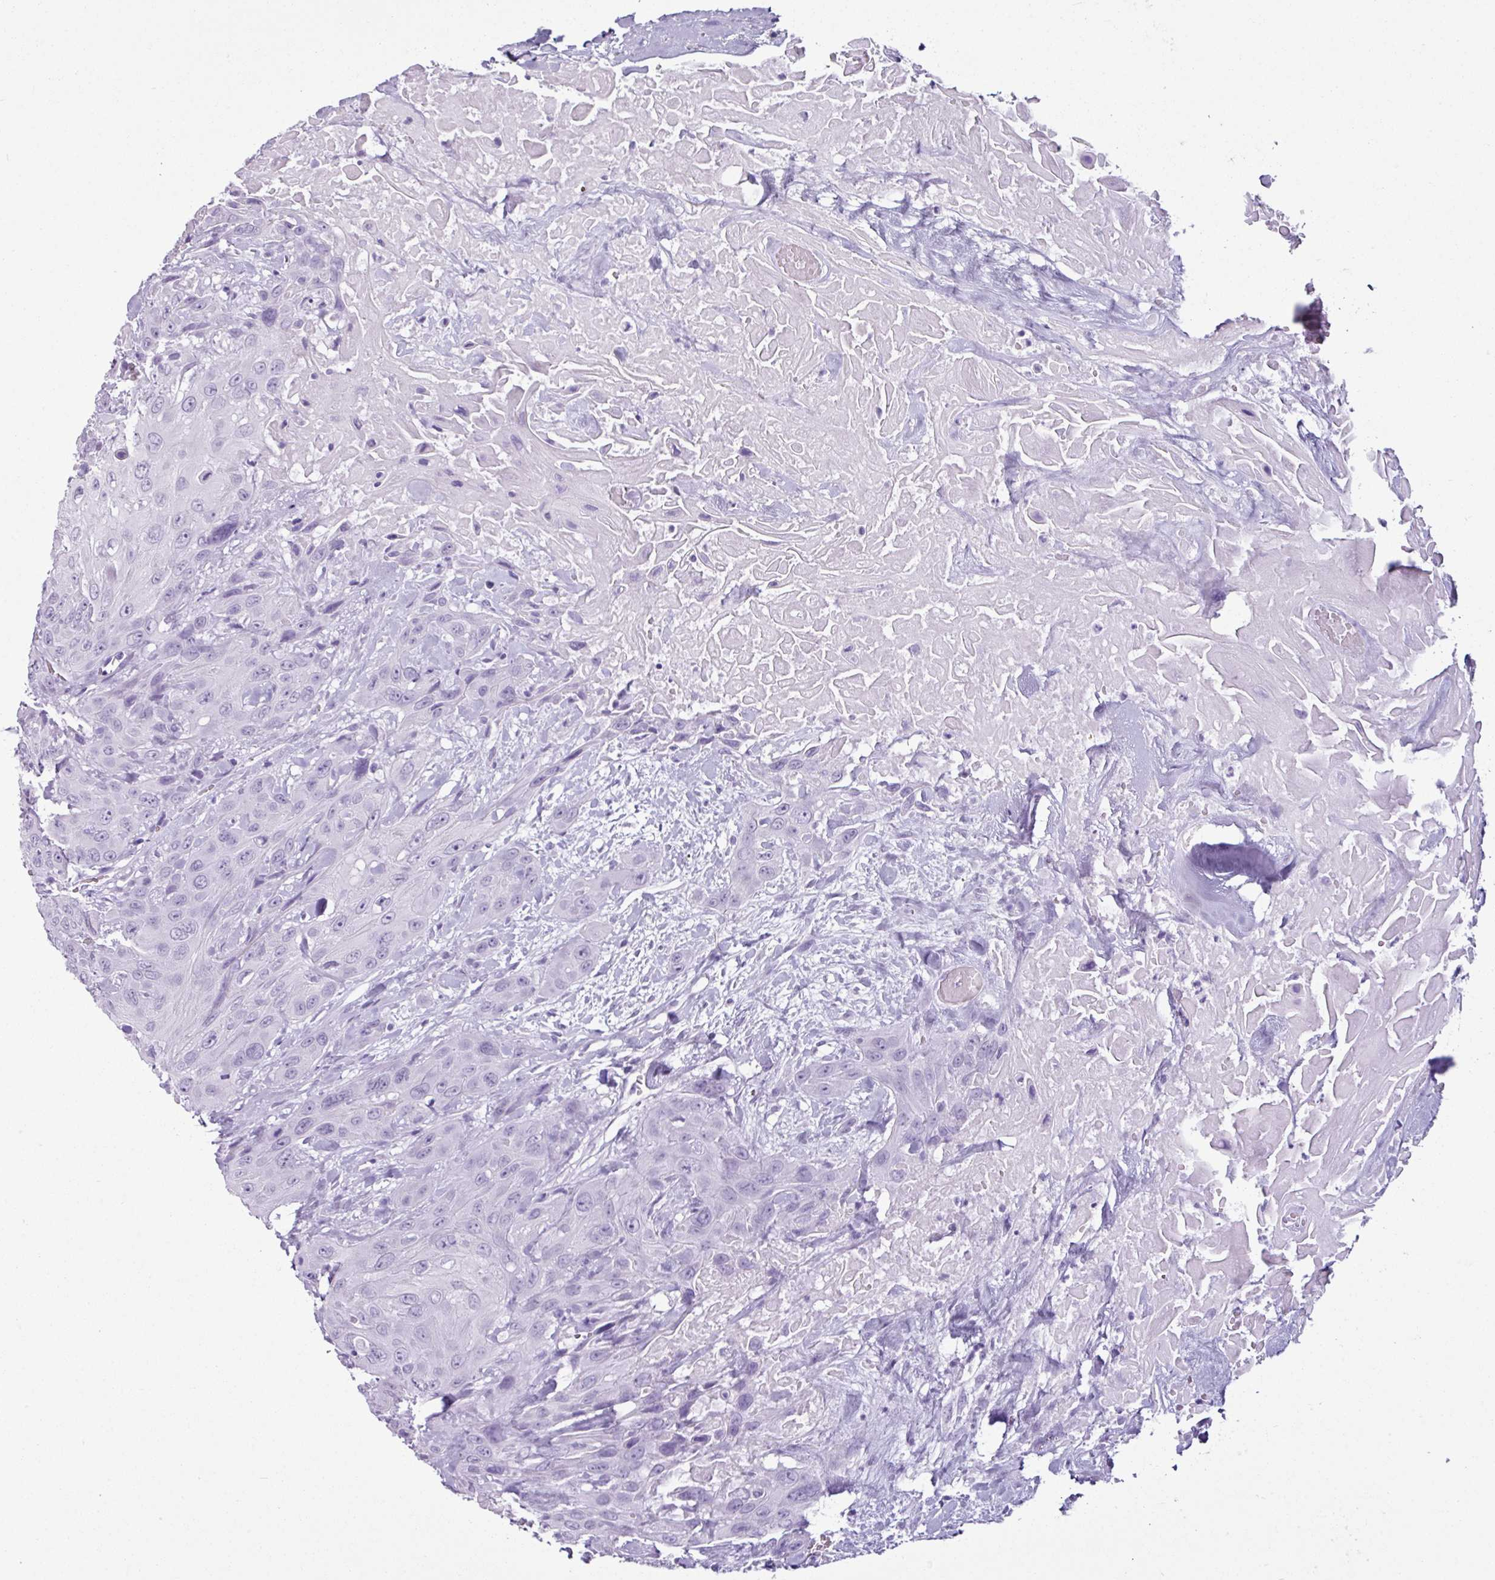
{"staining": {"intensity": "negative", "quantity": "none", "location": "none"}, "tissue": "head and neck cancer", "cell_type": "Tumor cells", "image_type": "cancer", "snomed": [{"axis": "morphology", "description": "Squamous cell carcinoma, NOS"}, {"axis": "topography", "description": "Head-Neck"}], "caption": "Immunohistochemical staining of head and neck cancer (squamous cell carcinoma) displays no significant expression in tumor cells.", "gene": "SCT", "patient": {"sex": "male", "age": 81}}